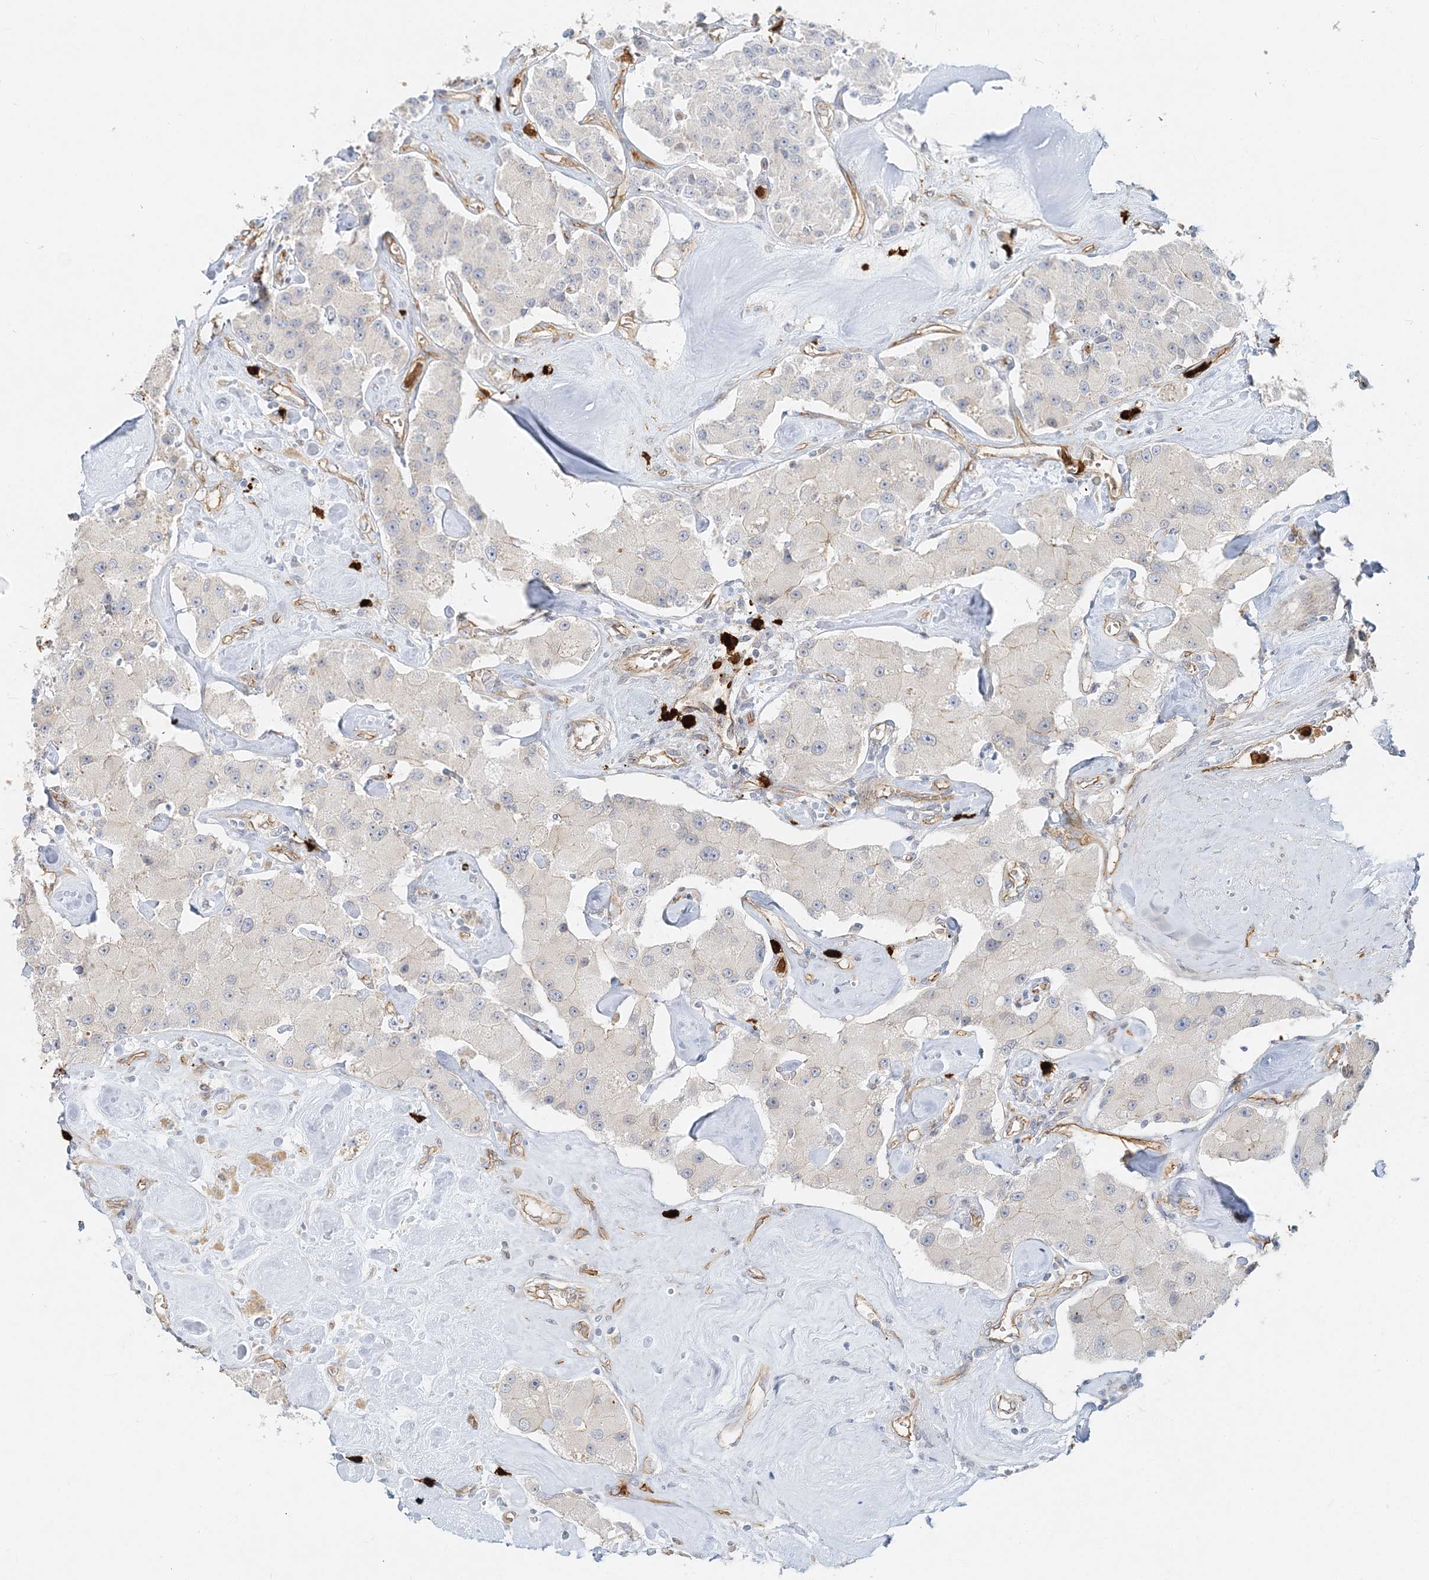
{"staining": {"intensity": "negative", "quantity": "none", "location": "none"}, "tissue": "carcinoid", "cell_type": "Tumor cells", "image_type": "cancer", "snomed": [{"axis": "morphology", "description": "Carcinoid, malignant, NOS"}, {"axis": "topography", "description": "Pancreas"}], "caption": "This is an immunohistochemistry (IHC) image of human malignant carcinoid. There is no expression in tumor cells.", "gene": "DNAH1", "patient": {"sex": "male", "age": 41}}